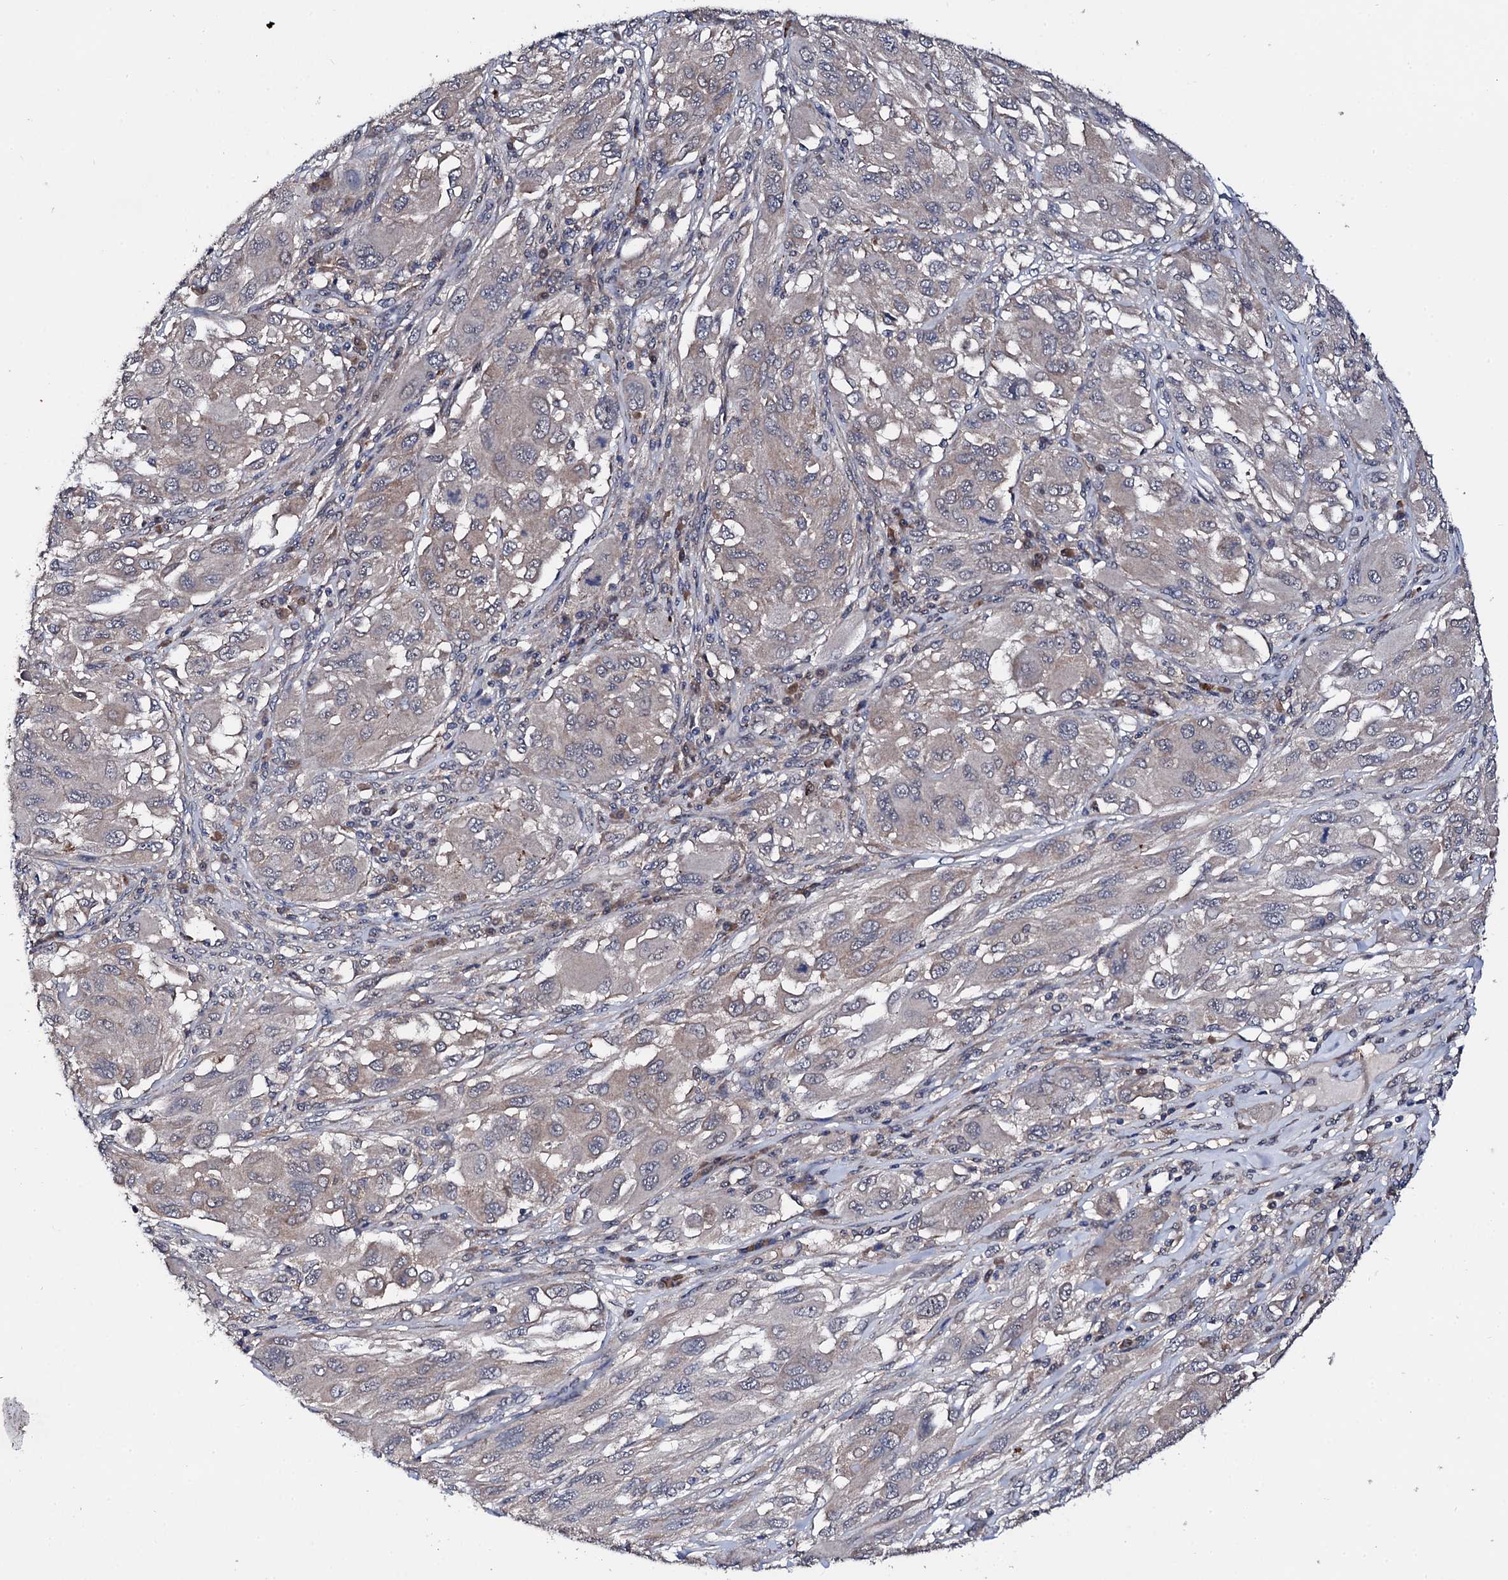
{"staining": {"intensity": "negative", "quantity": "none", "location": "none"}, "tissue": "melanoma", "cell_type": "Tumor cells", "image_type": "cancer", "snomed": [{"axis": "morphology", "description": "Malignant melanoma, NOS"}, {"axis": "topography", "description": "Skin"}], "caption": "Tumor cells show no significant expression in melanoma.", "gene": "IP6K1", "patient": {"sex": "female", "age": 91}}